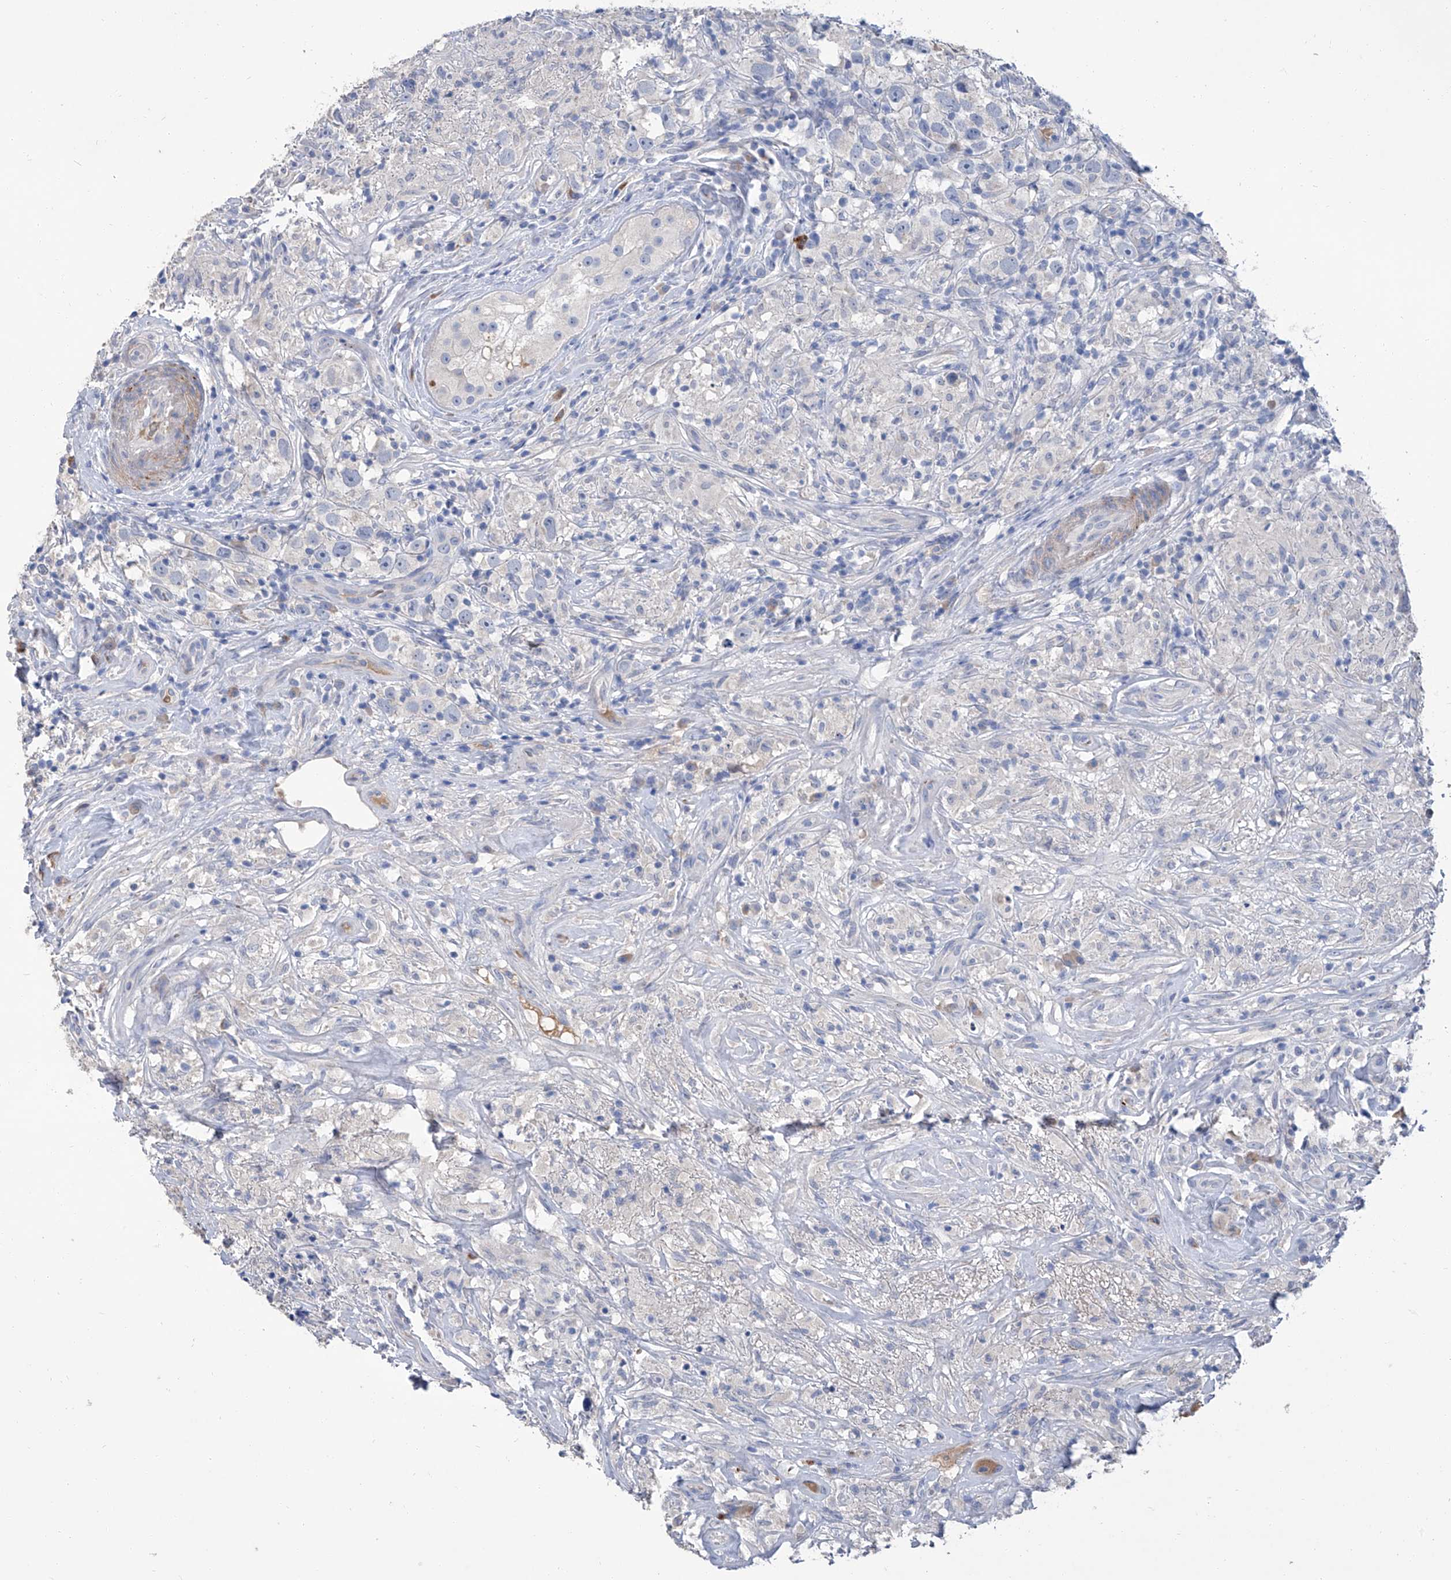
{"staining": {"intensity": "negative", "quantity": "none", "location": "none"}, "tissue": "testis cancer", "cell_type": "Tumor cells", "image_type": "cancer", "snomed": [{"axis": "morphology", "description": "Seminoma, NOS"}, {"axis": "topography", "description": "Testis"}], "caption": "A photomicrograph of testis seminoma stained for a protein displays no brown staining in tumor cells. Brightfield microscopy of IHC stained with DAB (brown) and hematoxylin (blue), captured at high magnification.", "gene": "GPT", "patient": {"sex": "male", "age": 49}}